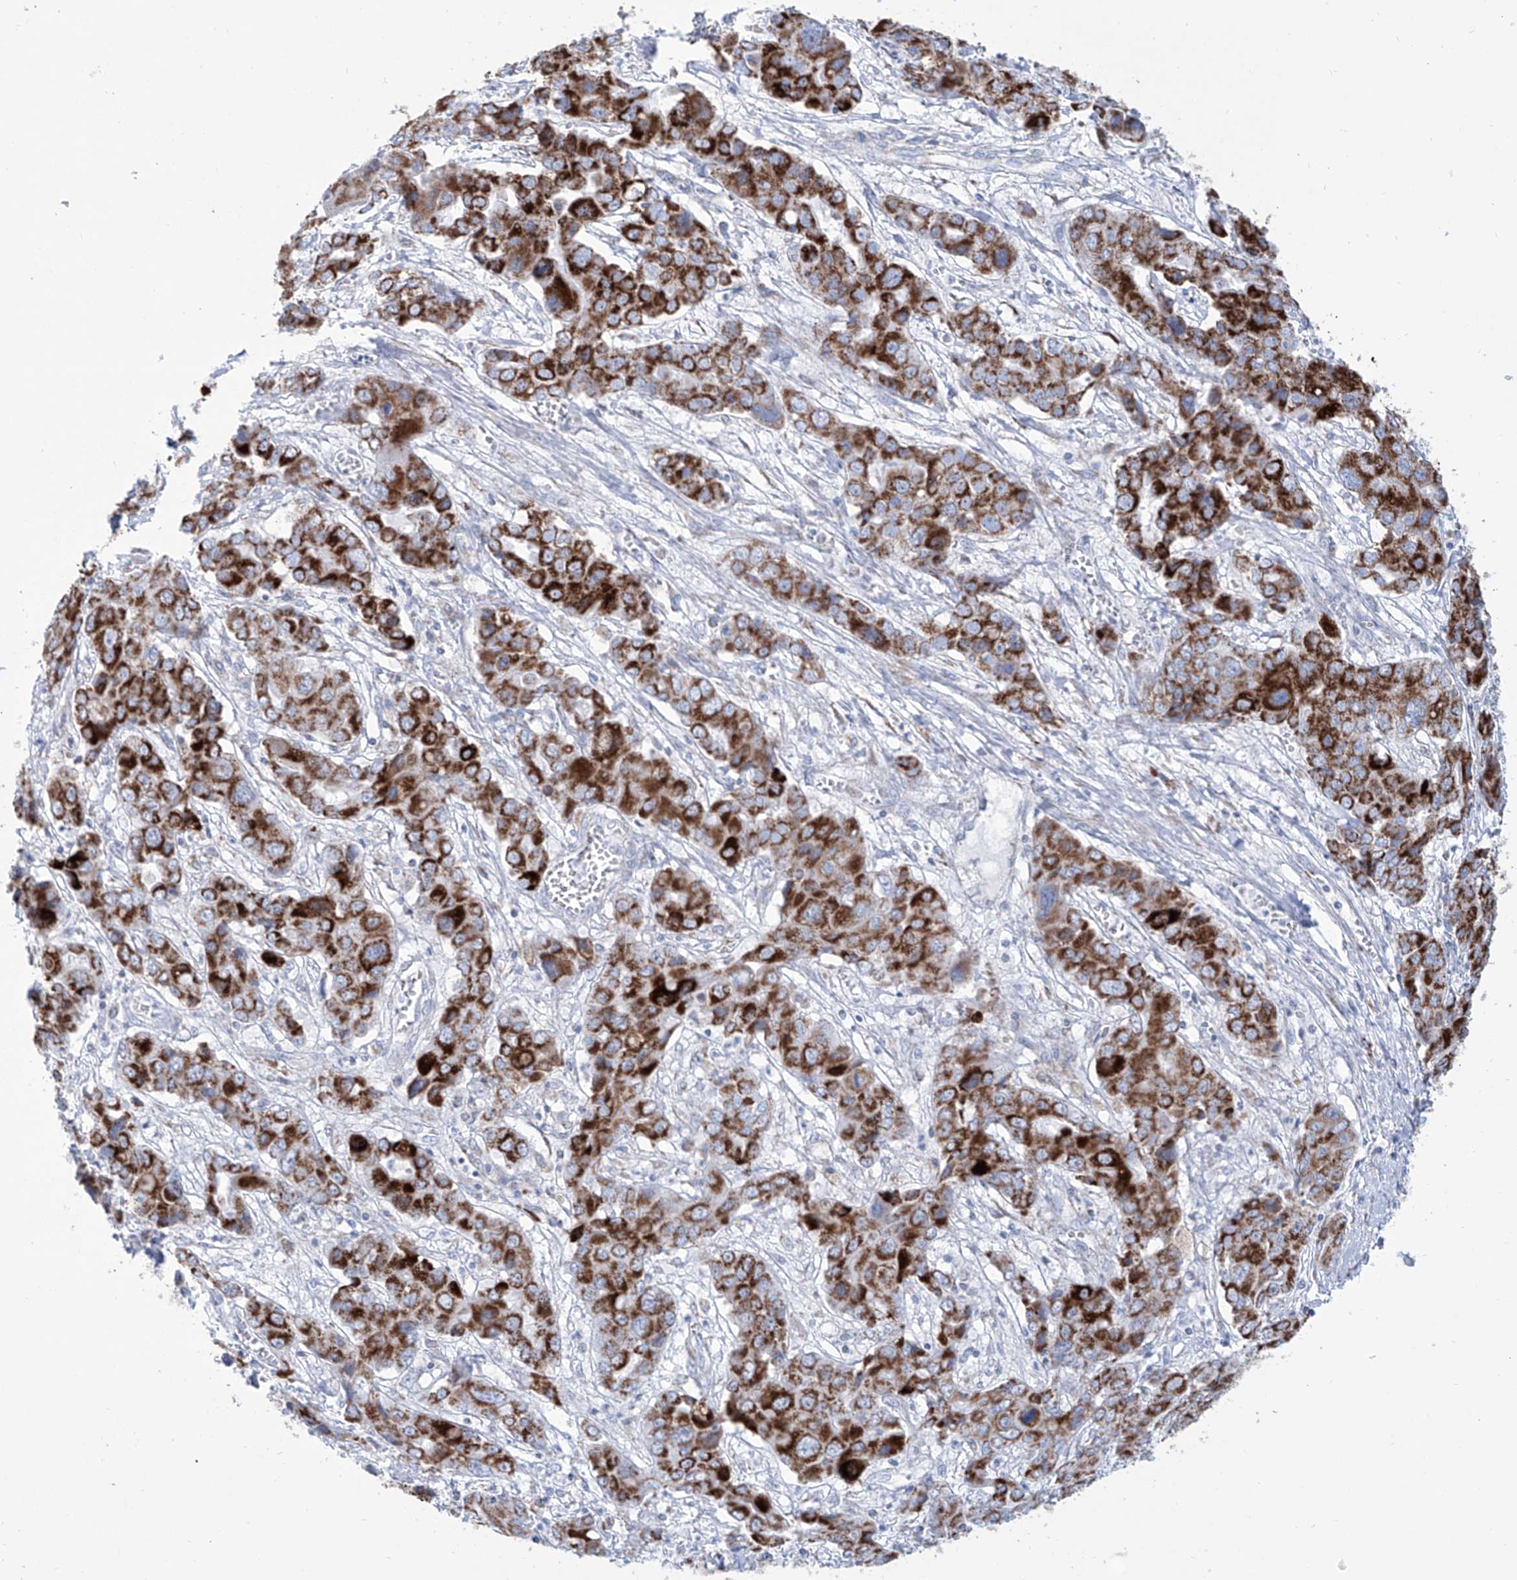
{"staining": {"intensity": "strong", "quantity": ">75%", "location": "cytoplasmic/membranous"}, "tissue": "liver cancer", "cell_type": "Tumor cells", "image_type": "cancer", "snomed": [{"axis": "morphology", "description": "Cholangiocarcinoma"}, {"axis": "topography", "description": "Liver"}], "caption": "Liver cholangiocarcinoma stained with DAB immunohistochemistry (IHC) reveals high levels of strong cytoplasmic/membranous positivity in about >75% of tumor cells.", "gene": "ALDH6A1", "patient": {"sex": "male", "age": 67}}